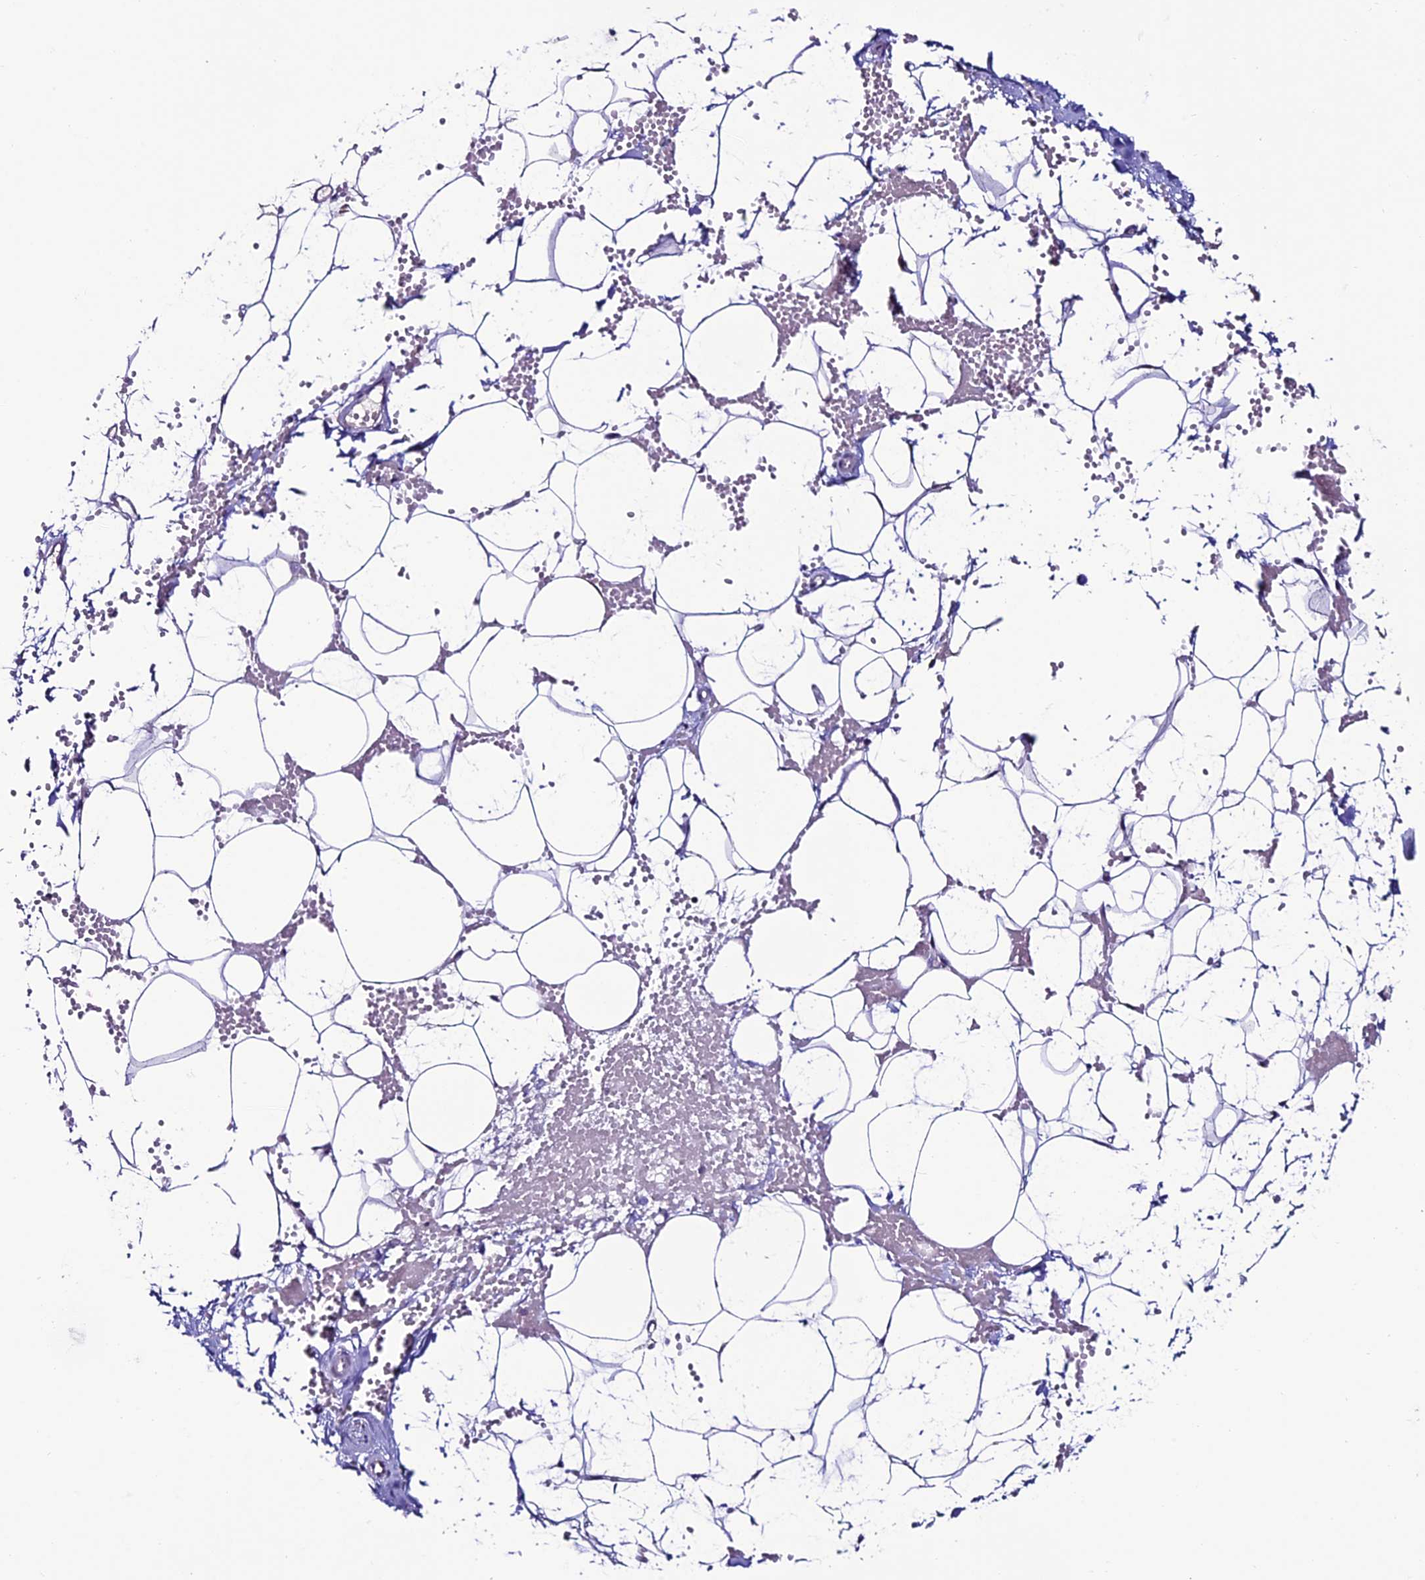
{"staining": {"intensity": "negative", "quantity": "none", "location": "none"}, "tissue": "adipose tissue", "cell_type": "Adipocytes", "image_type": "normal", "snomed": [{"axis": "morphology", "description": "Normal tissue, NOS"}, {"axis": "topography", "description": "Breast"}], "caption": "Immunohistochemistry (IHC) image of unremarkable adipose tissue stained for a protein (brown), which reveals no positivity in adipocytes. (DAB immunohistochemistry (IHC), high magnification).", "gene": "SLC10A1", "patient": {"sex": "female", "age": 23}}